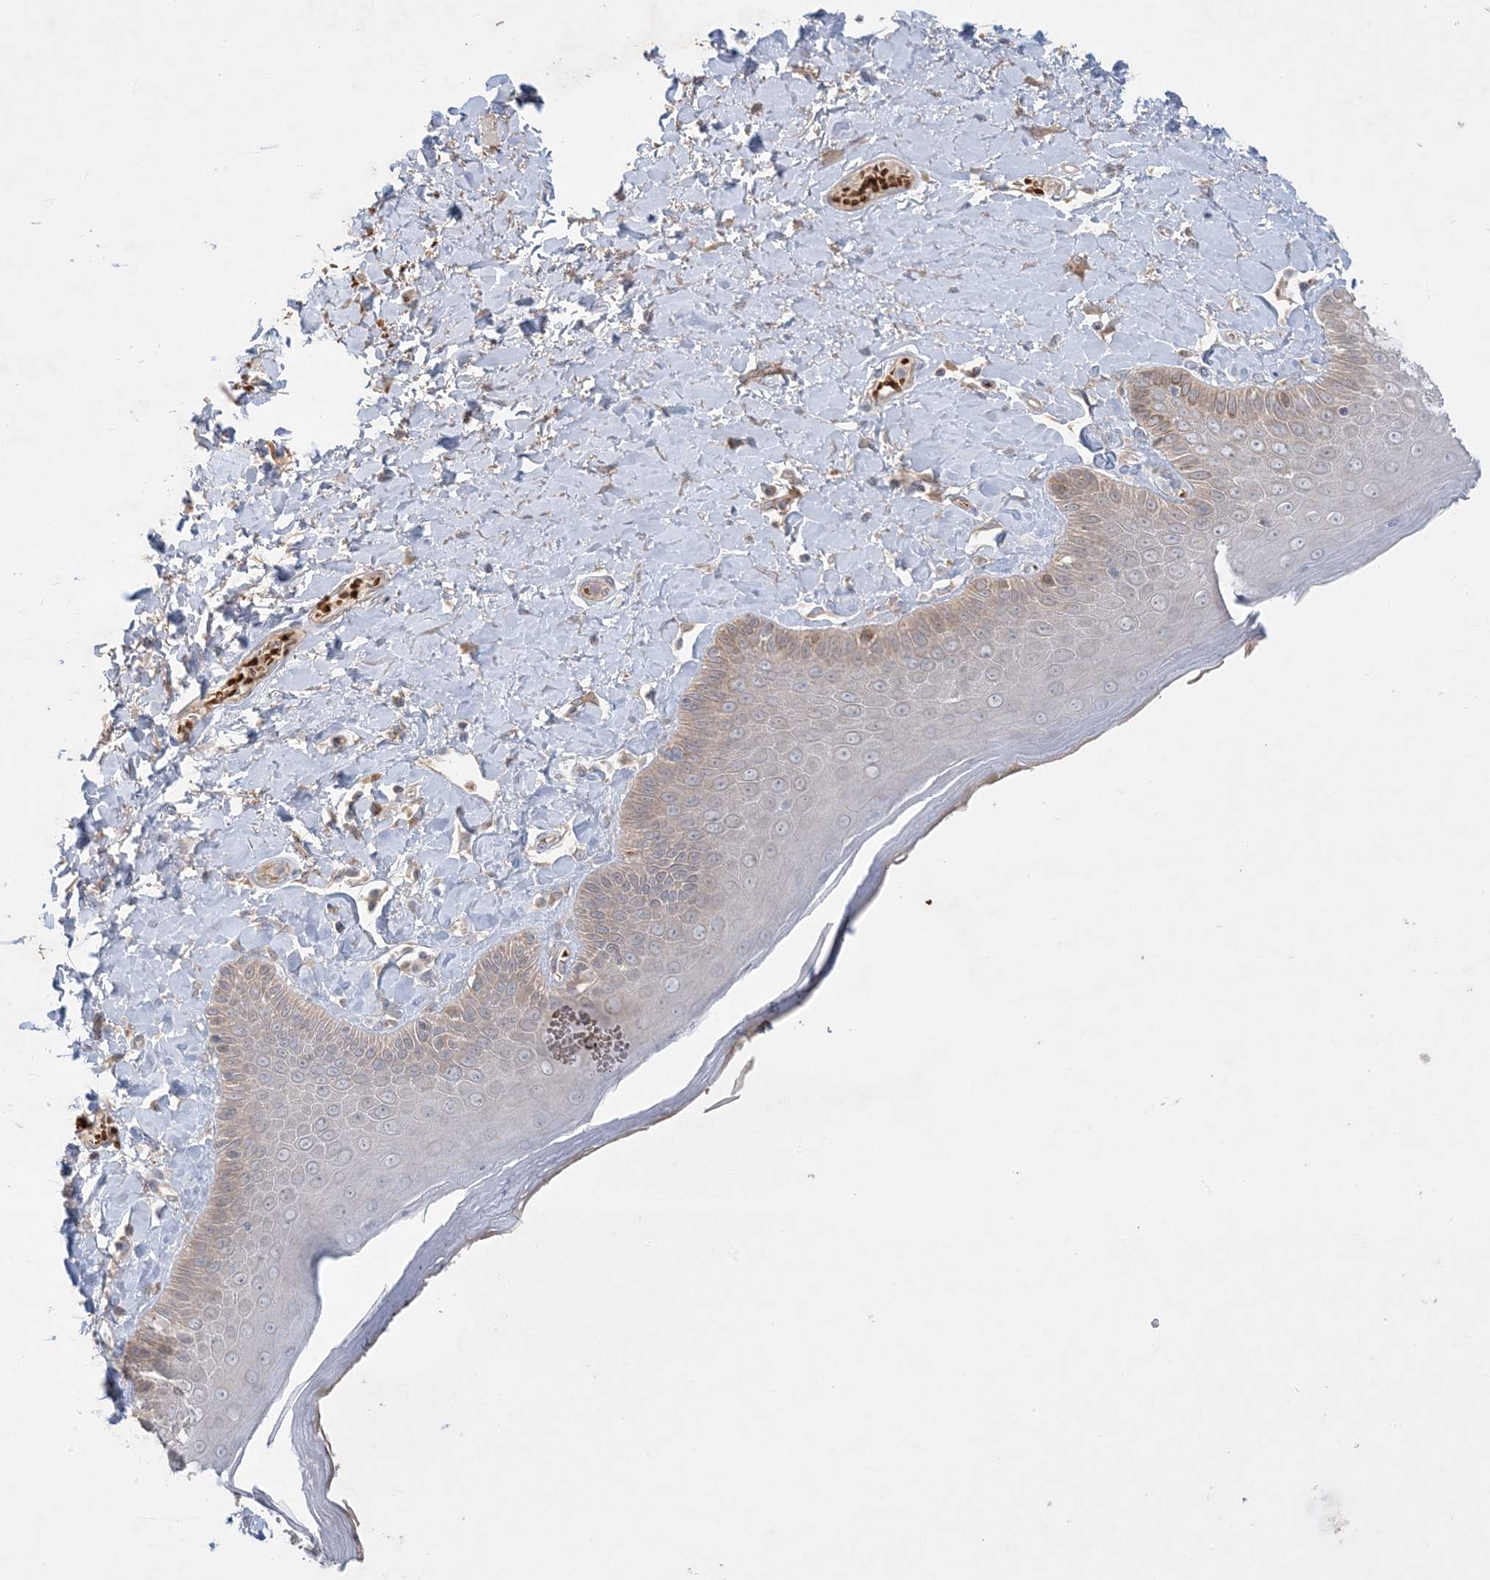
{"staining": {"intensity": "moderate", "quantity": "<25%", "location": "cytoplasmic/membranous"}, "tissue": "skin", "cell_type": "Epidermal cells", "image_type": "normal", "snomed": [{"axis": "morphology", "description": "Normal tissue, NOS"}, {"axis": "topography", "description": "Anal"}], "caption": "Immunohistochemistry (IHC) histopathology image of benign skin stained for a protein (brown), which shows low levels of moderate cytoplasmic/membranous staining in approximately <25% of epidermal cells.", "gene": "MMGT1", "patient": {"sex": "male", "age": 69}}